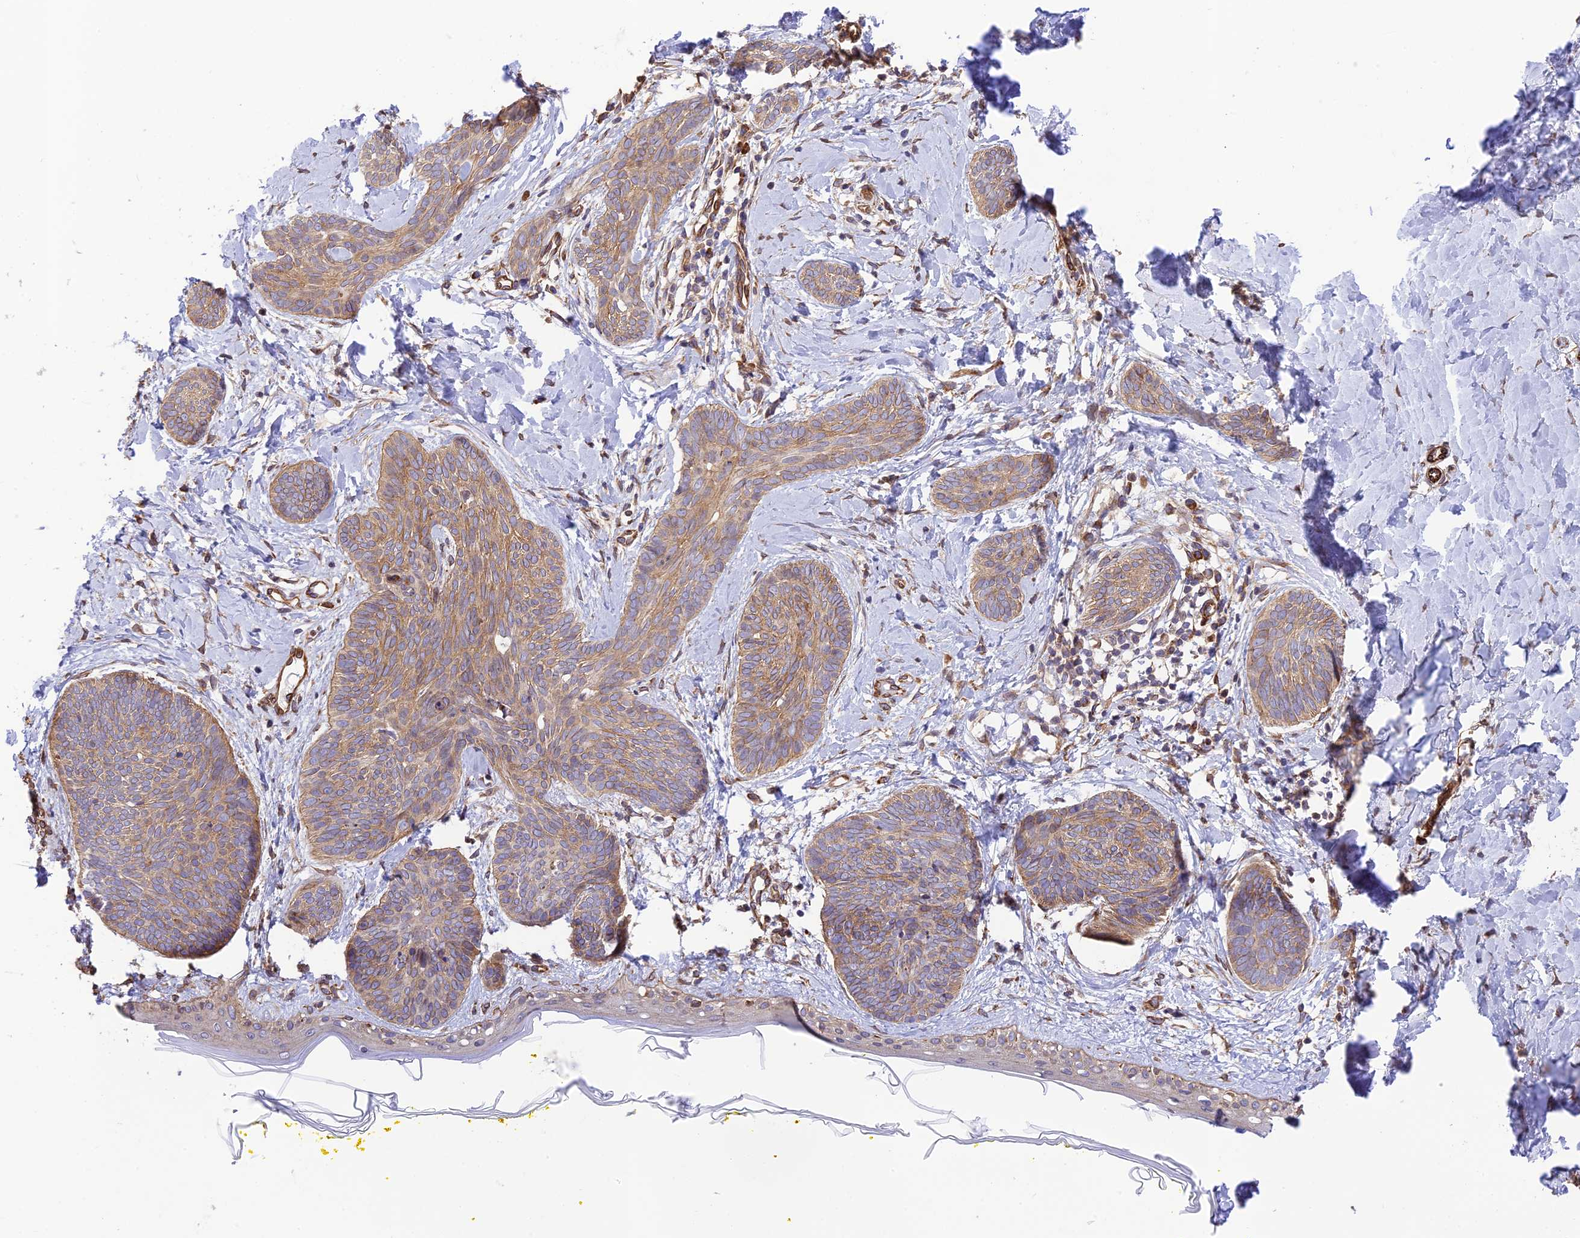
{"staining": {"intensity": "weak", "quantity": ">75%", "location": "cytoplasmic/membranous"}, "tissue": "skin cancer", "cell_type": "Tumor cells", "image_type": "cancer", "snomed": [{"axis": "morphology", "description": "Basal cell carcinoma"}, {"axis": "topography", "description": "Skin"}], "caption": "Weak cytoplasmic/membranous protein staining is present in approximately >75% of tumor cells in skin cancer (basal cell carcinoma).", "gene": "EXOC3L4", "patient": {"sex": "female", "age": 81}}